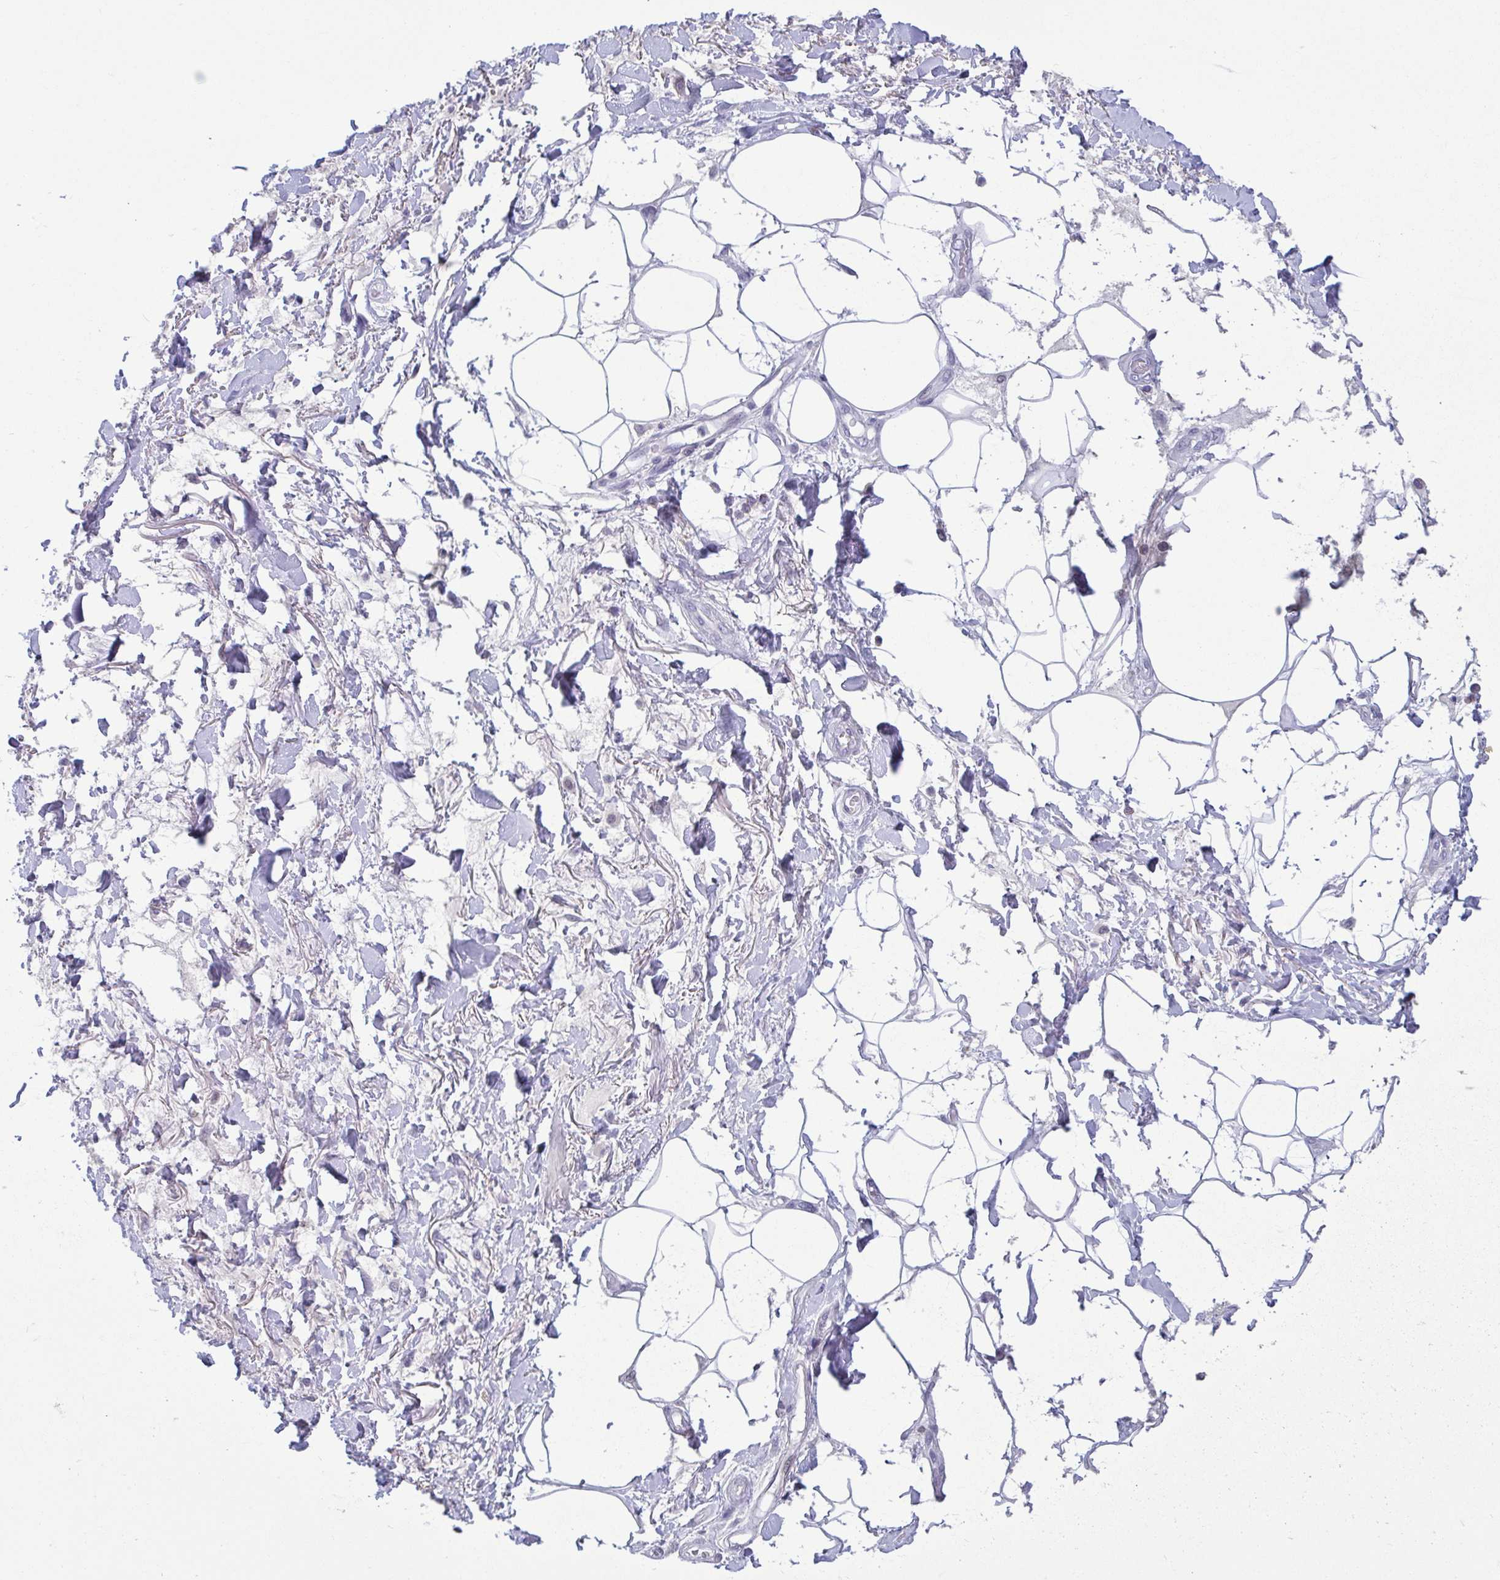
{"staining": {"intensity": "negative", "quantity": "none", "location": "none"}, "tissue": "adipose tissue", "cell_type": "Adipocytes", "image_type": "normal", "snomed": [{"axis": "morphology", "description": "Normal tissue, NOS"}, {"axis": "topography", "description": "Vagina"}, {"axis": "topography", "description": "Peripheral nerve tissue"}], "caption": "Adipose tissue was stained to show a protein in brown. There is no significant expression in adipocytes. (Brightfield microscopy of DAB (3,3'-diaminobenzidine) immunohistochemistry (IHC) at high magnification).", "gene": "PERM1", "patient": {"sex": "female", "age": 71}}